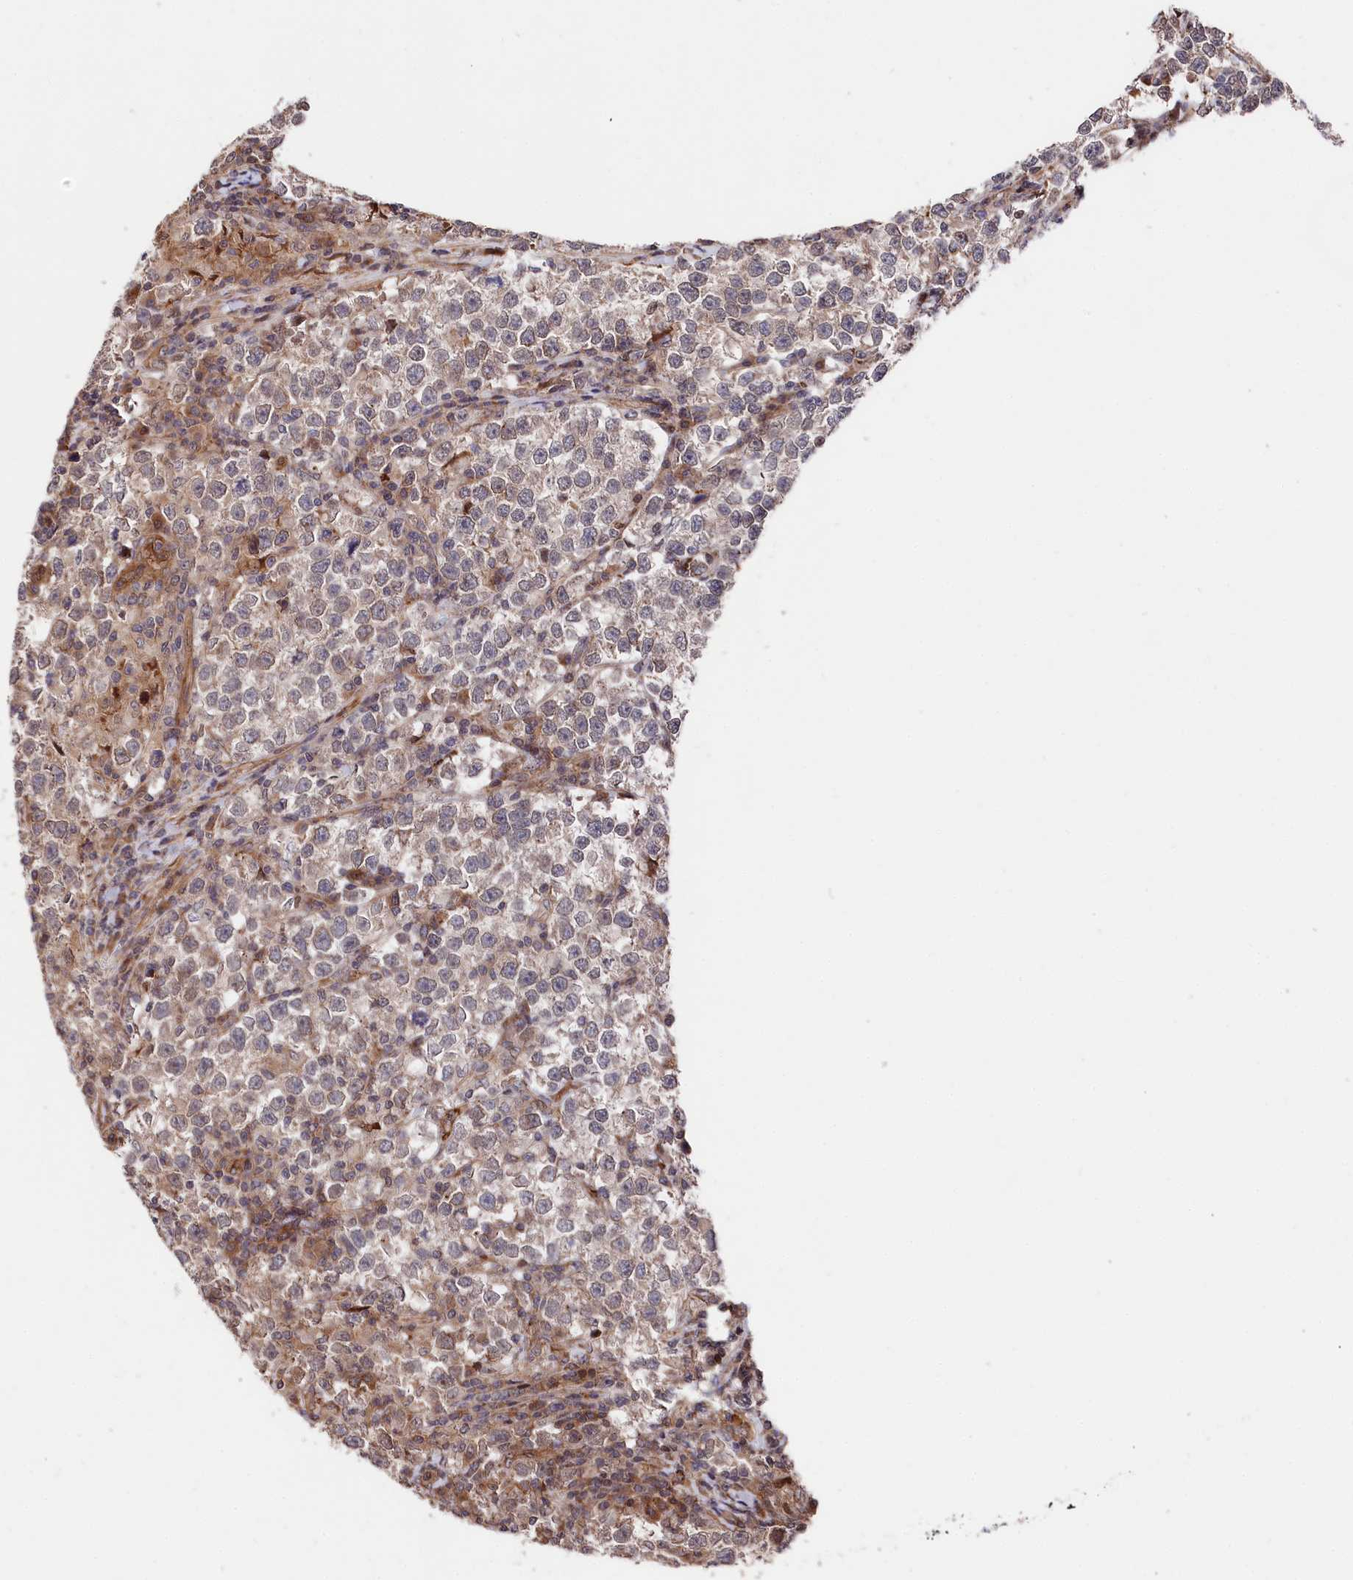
{"staining": {"intensity": "weak", "quantity": "25%-75%", "location": "cytoplasmic/membranous"}, "tissue": "testis cancer", "cell_type": "Tumor cells", "image_type": "cancer", "snomed": [{"axis": "morphology", "description": "Normal tissue, NOS"}, {"axis": "morphology", "description": "Seminoma, NOS"}, {"axis": "topography", "description": "Testis"}], "caption": "Testis cancer (seminoma) stained with immunohistochemistry (IHC) reveals weak cytoplasmic/membranous expression in approximately 25%-75% of tumor cells.", "gene": "TNKS1BP1", "patient": {"sex": "male", "age": 43}}